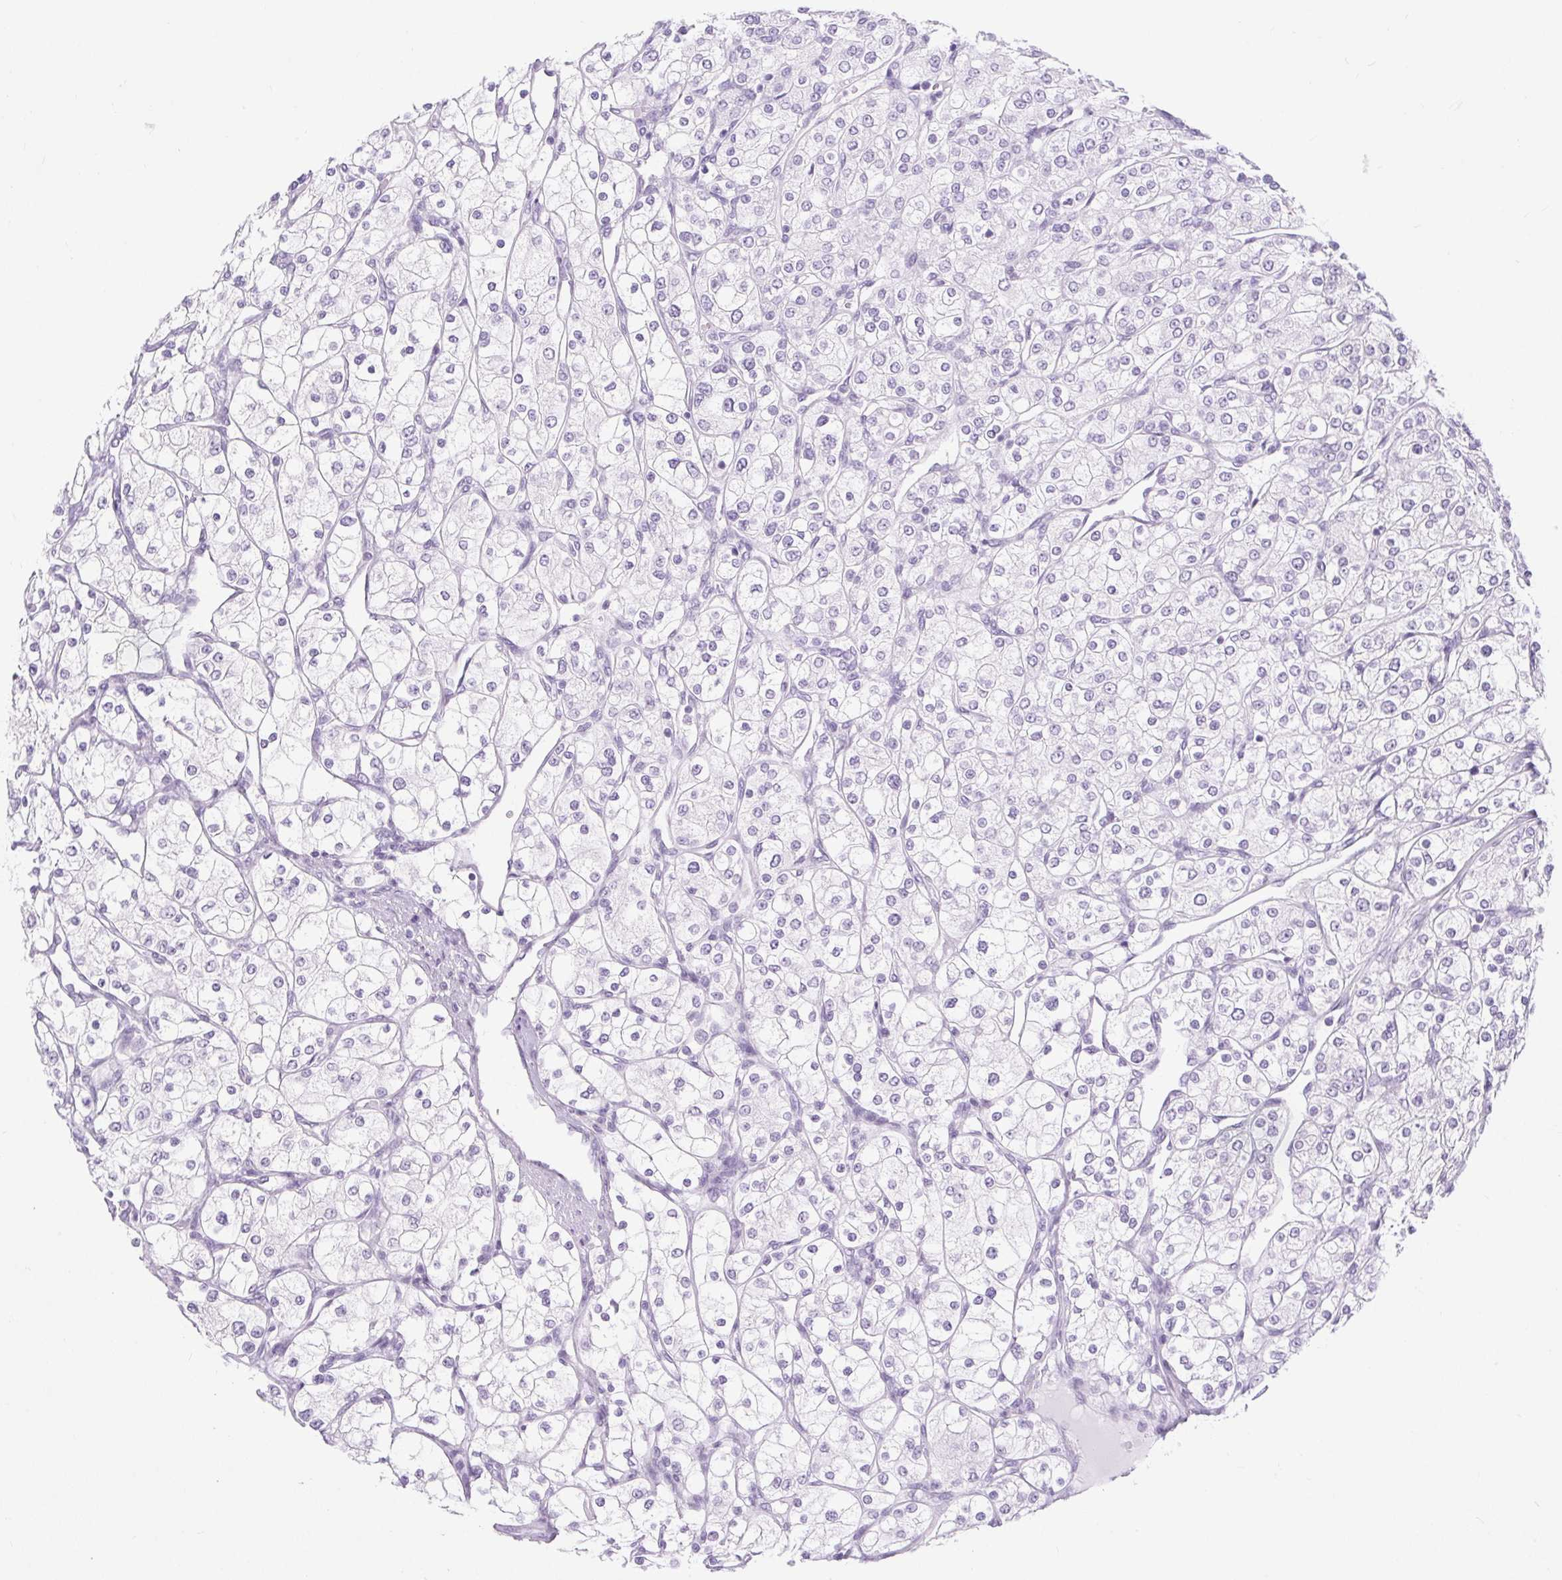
{"staining": {"intensity": "negative", "quantity": "none", "location": "none"}, "tissue": "renal cancer", "cell_type": "Tumor cells", "image_type": "cancer", "snomed": [{"axis": "morphology", "description": "Adenocarcinoma, NOS"}, {"axis": "topography", "description": "Kidney"}], "caption": "Immunohistochemistry image of human renal adenocarcinoma stained for a protein (brown), which shows no positivity in tumor cells.", "gene": "BCAS1", "patient": {"sex": "male", "age": 80}}